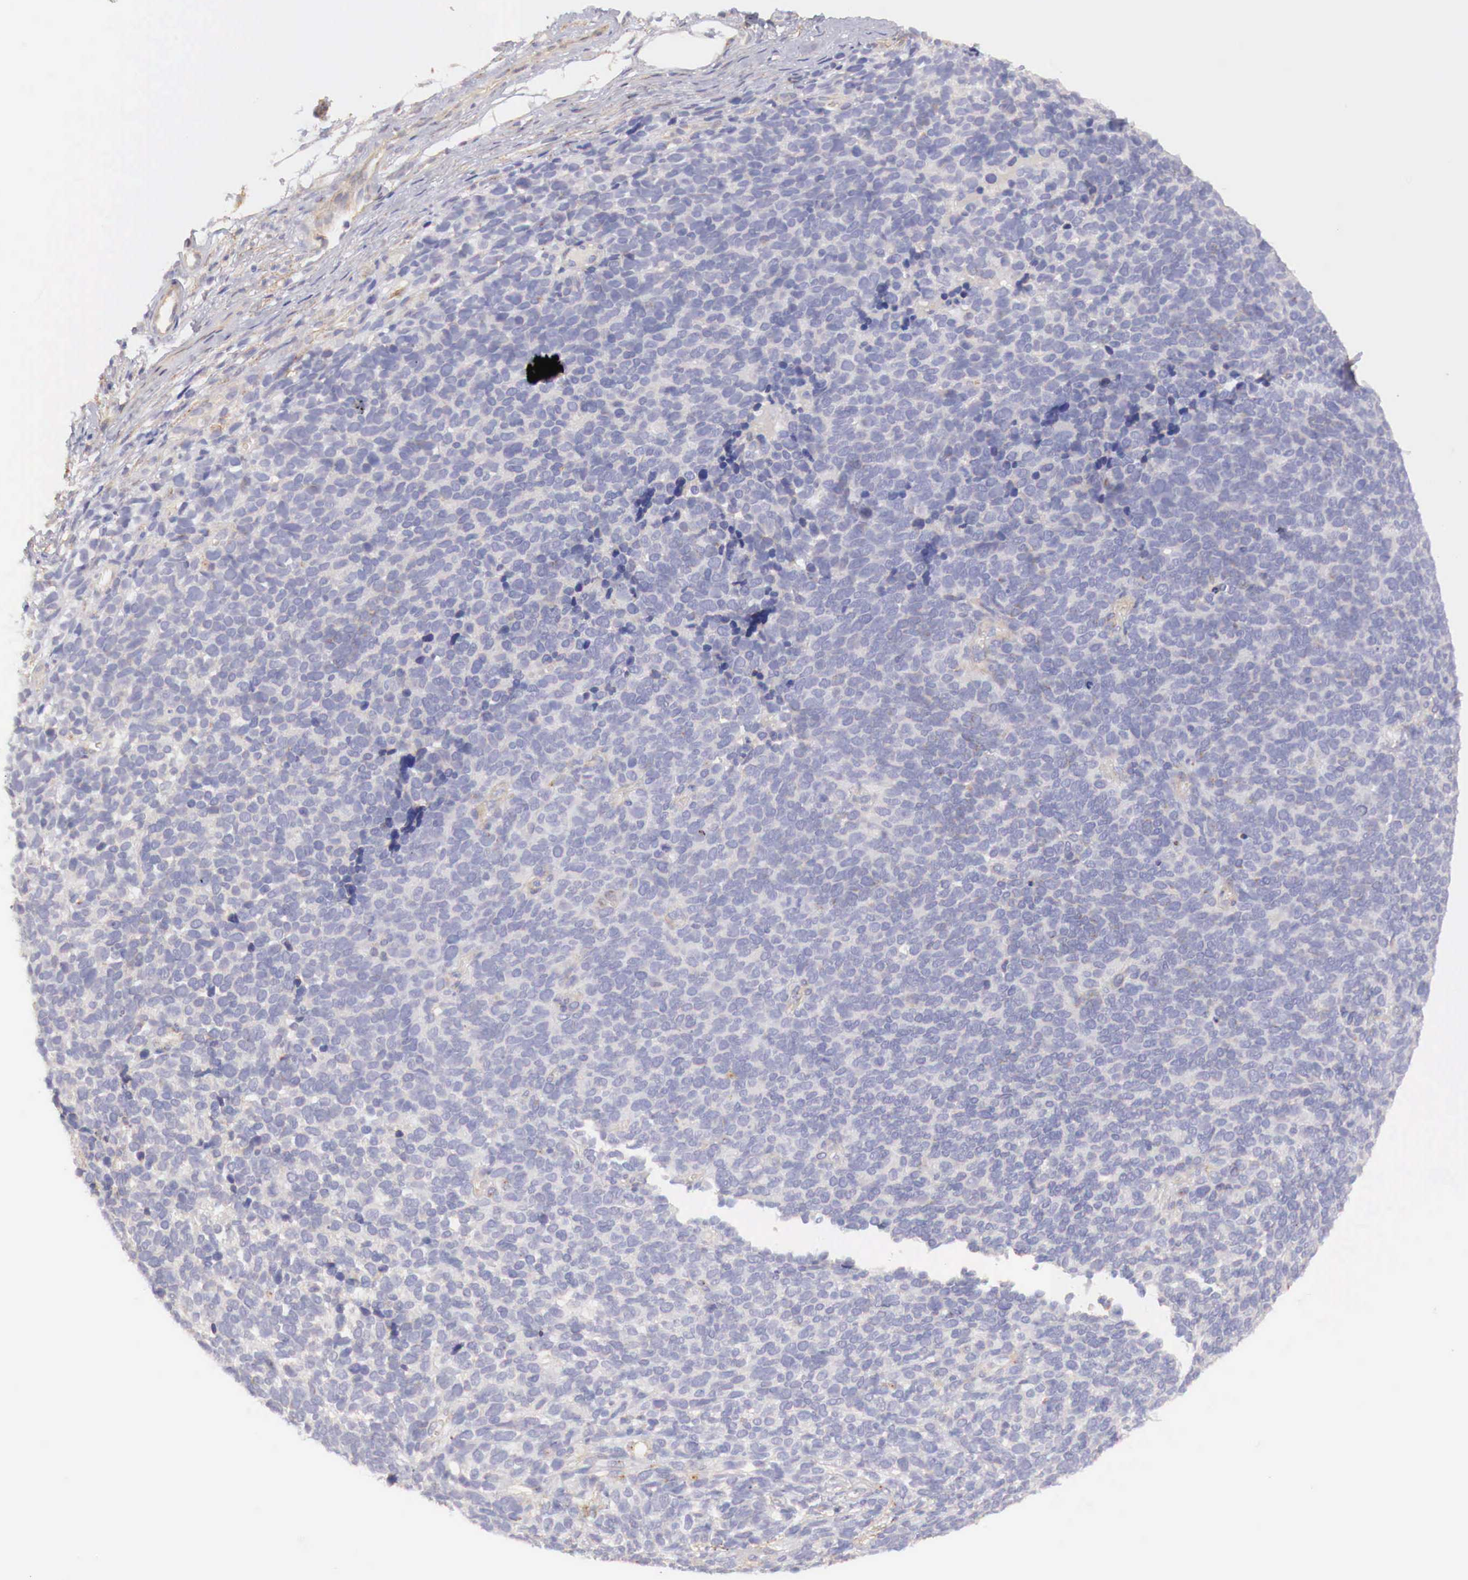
{"staining": {"intensity": "negative", "quantity": "none", "location": "none"}, "tissue": "melanoma", "cell_type": "Tumor cells", "image_type": "cancer", "snomed": [{"axis": "morphology", "description": "Malignant melanoma, NOS"}, {"axis": "topography", "description": "Skin"}], "caption": "DAB (3,3'-diaminobenzidine) immunohistochemical staining of human melanoma displays no significant positivity in tumor cells.", "gene": "KLHDC7B", "patient": {"sex": "female", "age": 85}}